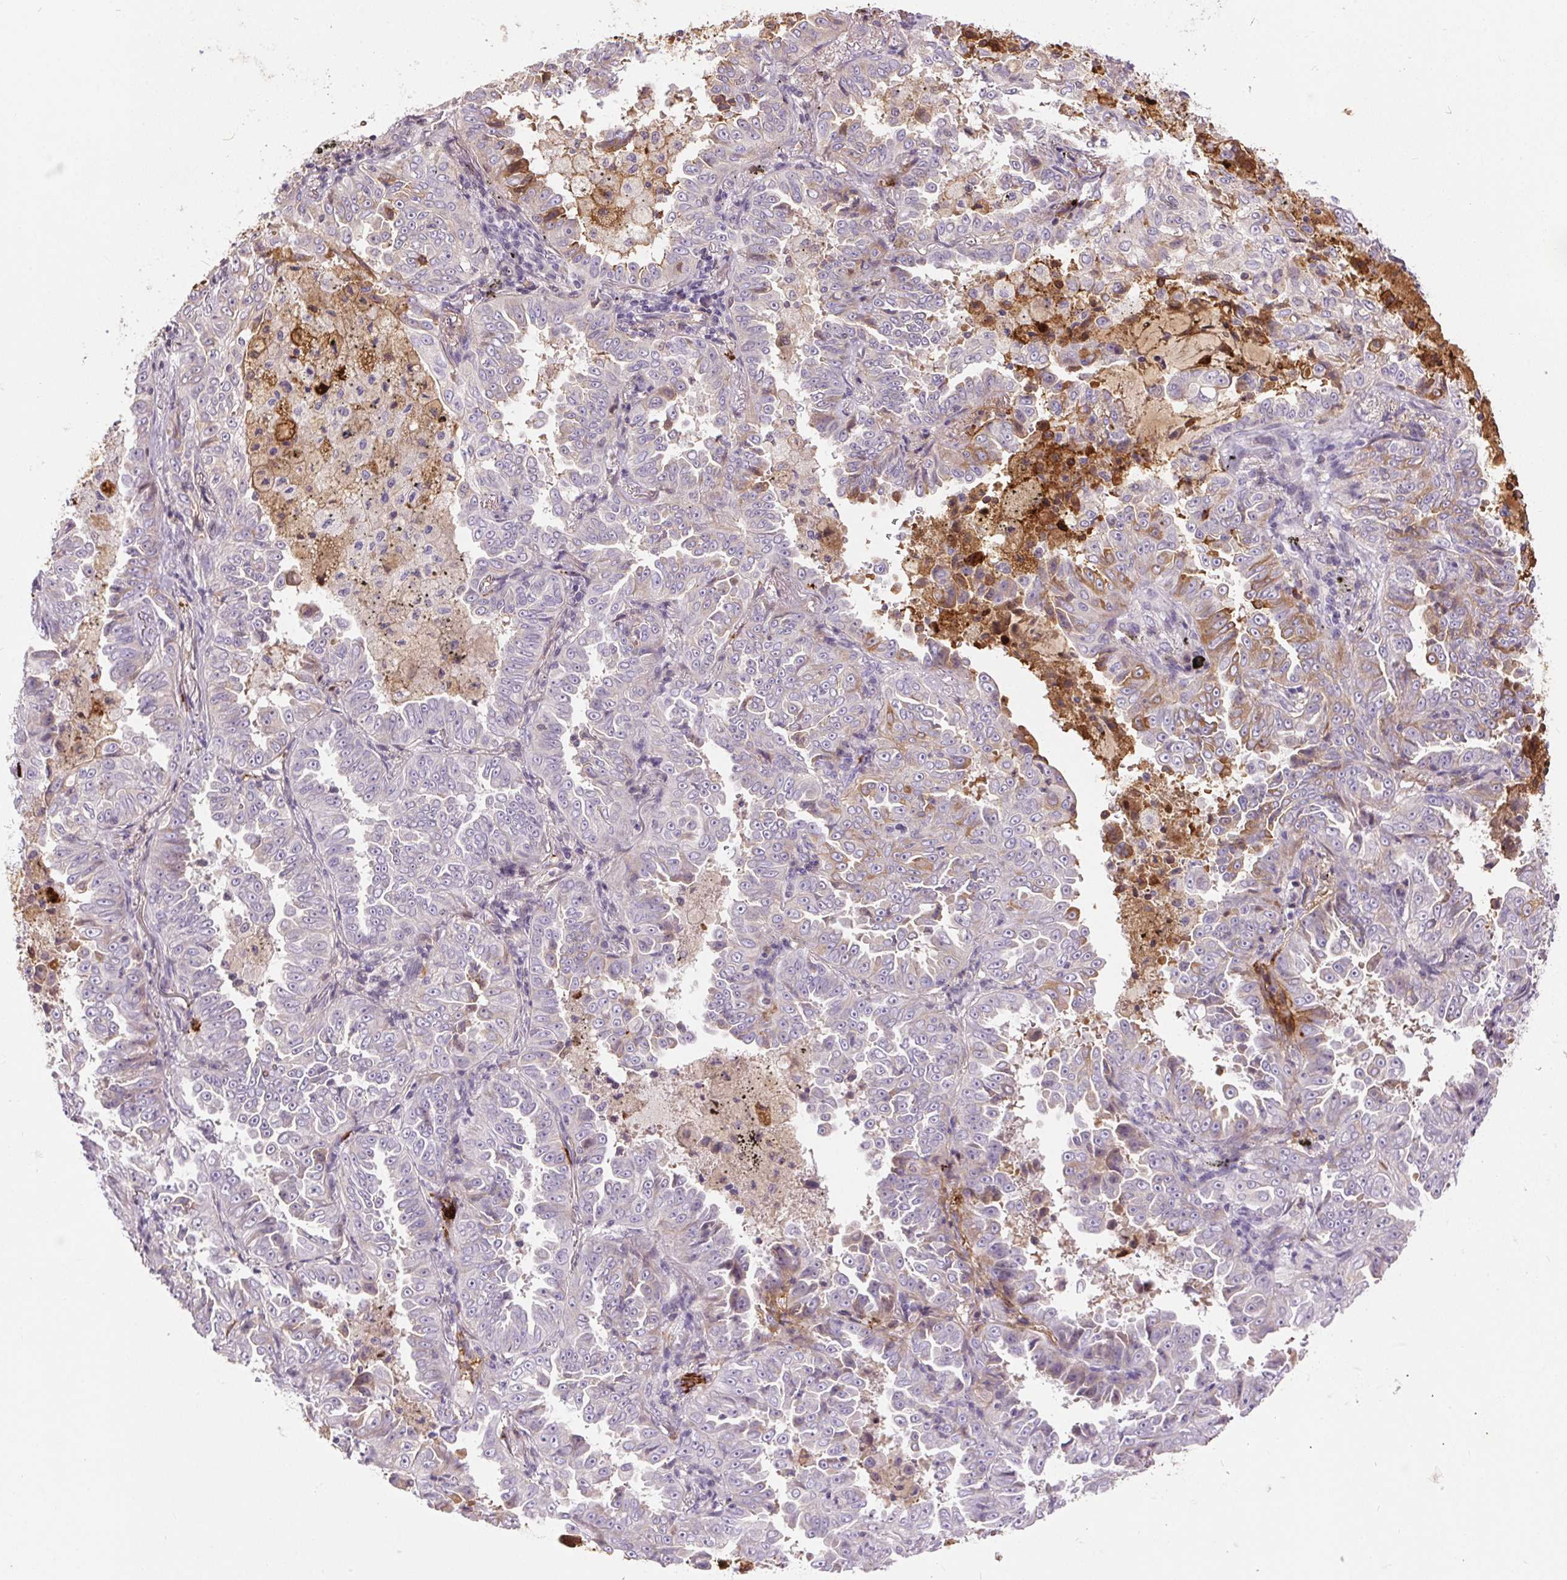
{"staining": {"intensity": "negative", "quantity": "none", "location": "none"}, "tissue": "lung cancer", "cell_type": "Tumor cells", "image_type": "cancer", "snomed": [{"axis": "morphology", "description": "Adenocarcinoma, NOS"}, {"axis": "topography", "description": "Lung"}], "caption": "IHC of human lung adenocarcinoma shows no staining in tumor cells.", "gene": "ORM1", "patient": {"sex": "female", "age": 52}}